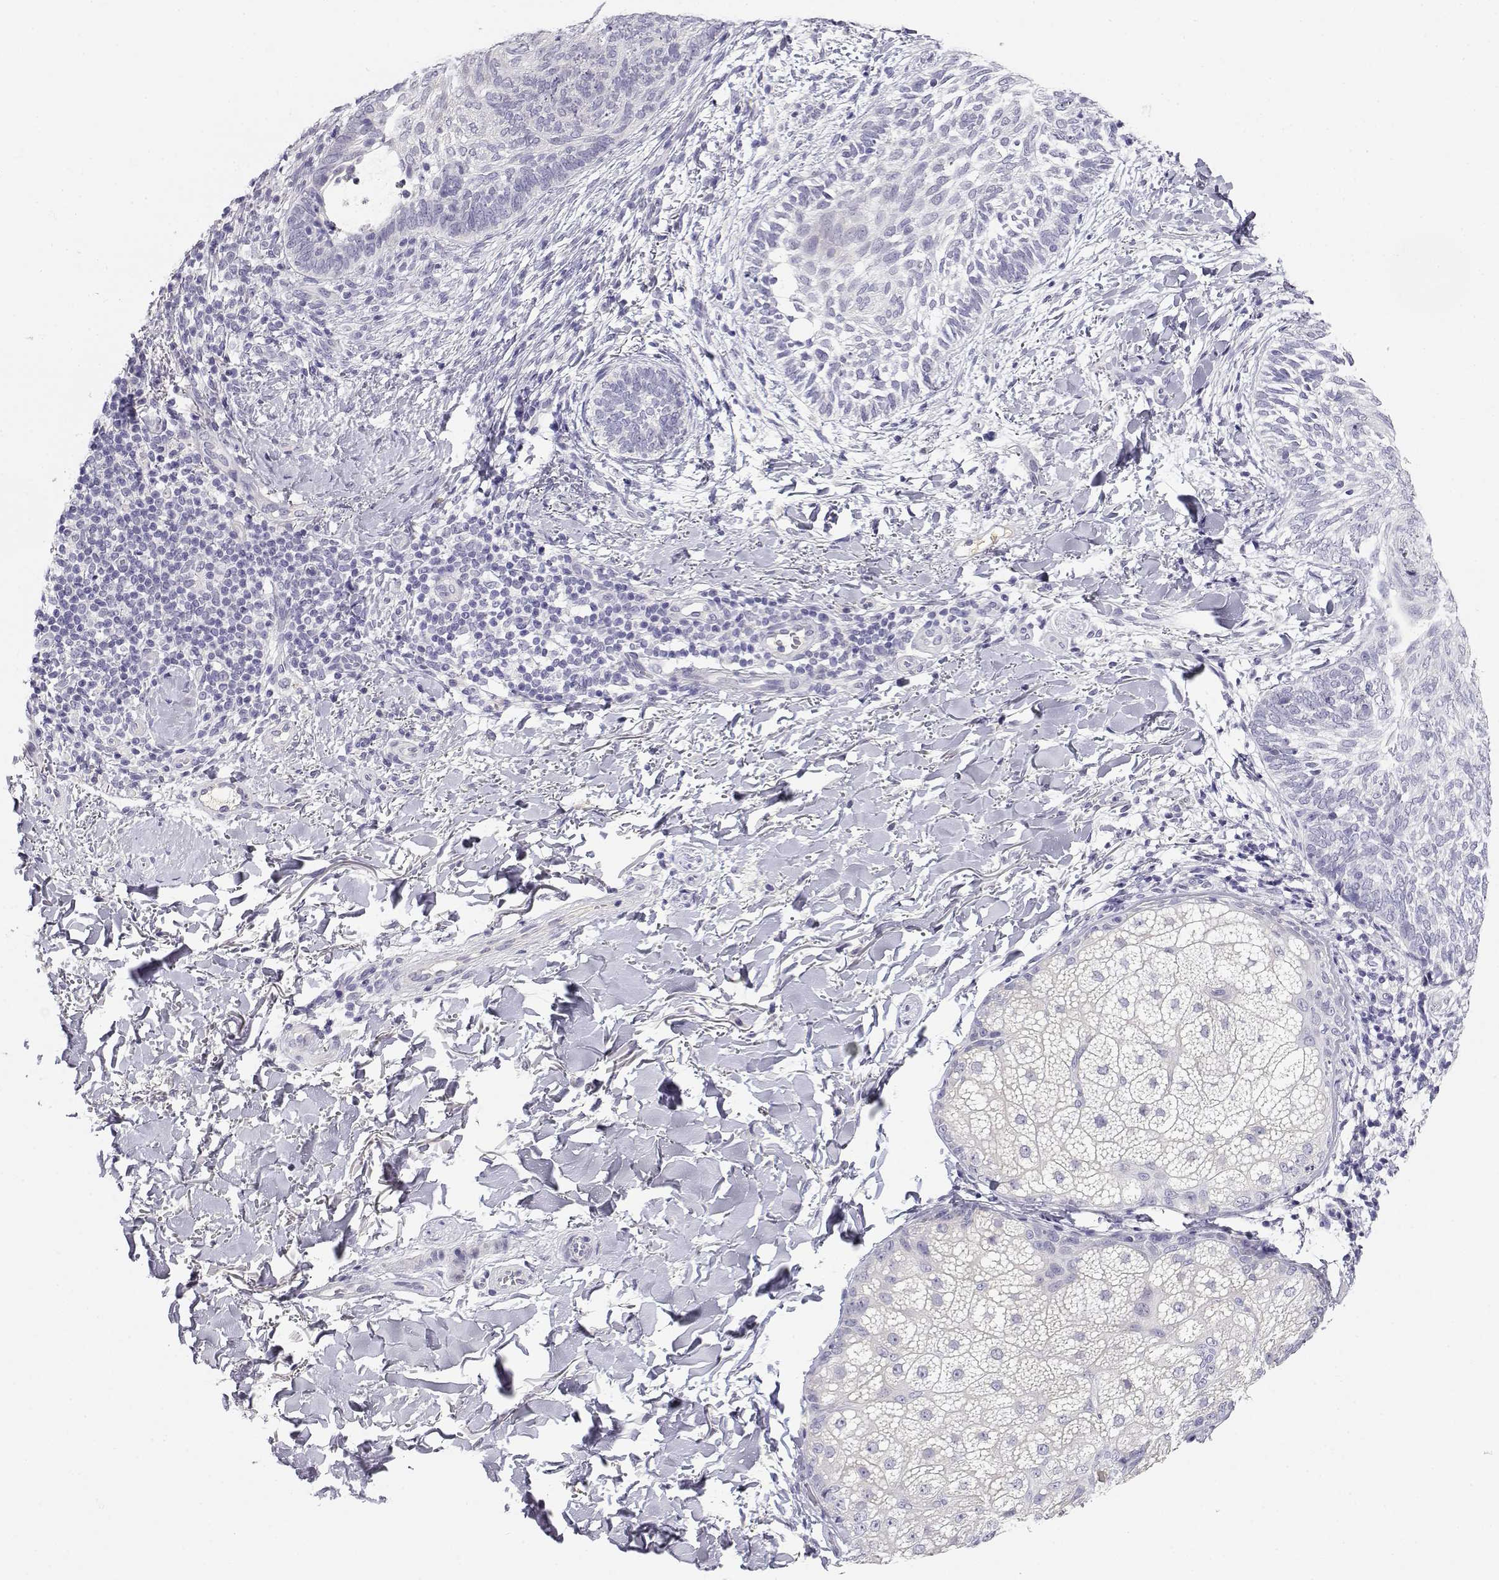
{"staining": {"intensity": "negative", "quantity": "none", "location": "none"}, "tissue": "skin cancer", "cell_type": "Tumor cells", "image_type": "cancer", "snomed": [{"axis": "morphology", "description": "Normal tissue, NOS"}, {"axis": "morphology", "description": "Basal cell carcinoma"}, {"axis": "topography", "description": "Skin"}], "caption": "Tumor cells show no significant protein positivity in basal cell carcinoma (skin).", "gene": "CDHR1", "patient": {"sex": "male", "age": 46}}